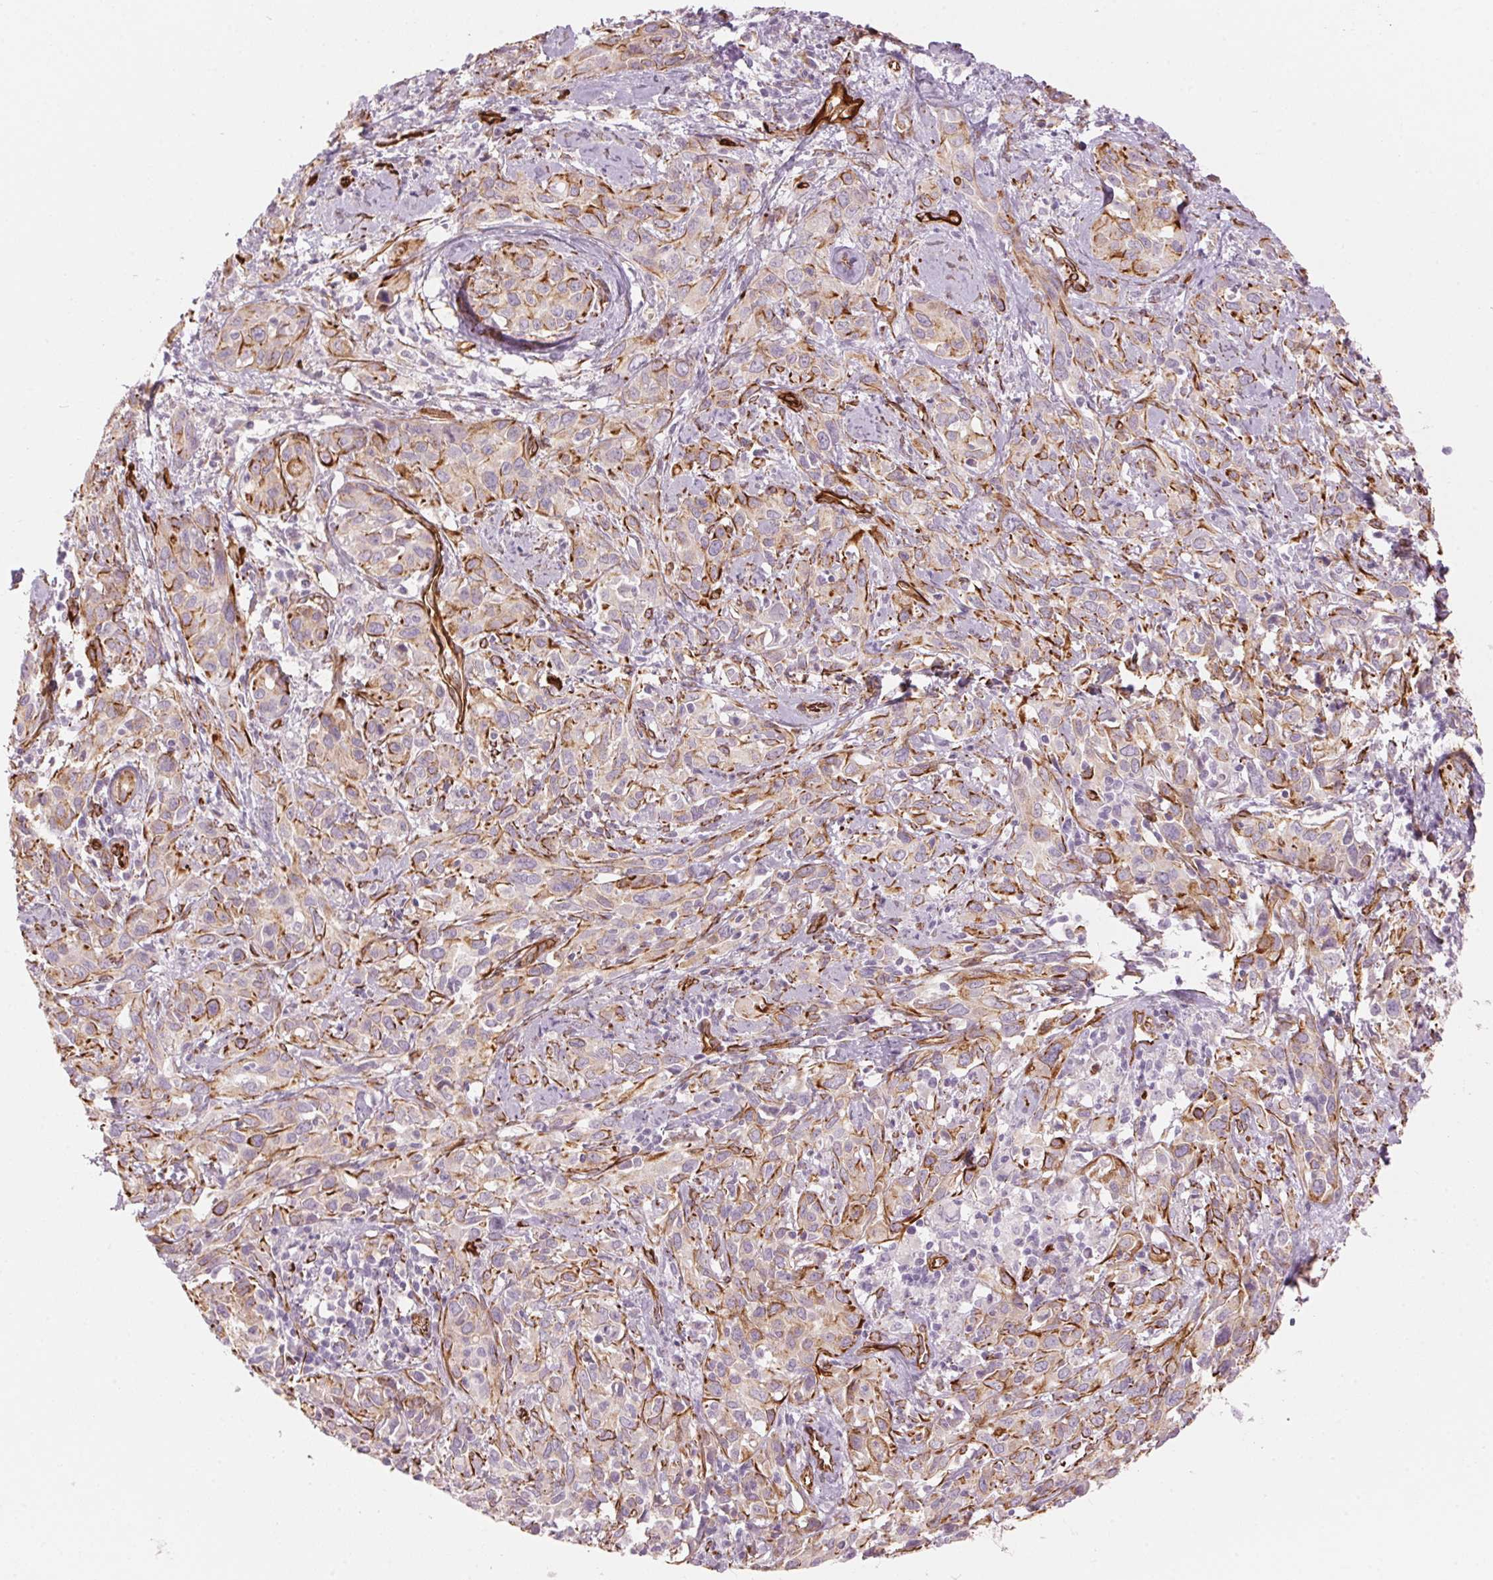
{"staining": {"intensity": "weak", "quantity": "<25%", "location": "cytoplasmic/membranous"}, "tissue": "cervical cancer", "cell_type": "Tumor cells", "image_type": "cancer", "snomed": [{"axis": "morphology", "description": "Normal tissue, NOS"}, {"axis": "morphology", "description": "Squamous cell carcinoma, NOS"}, {"axis": "topography", "description": "Cervix"}], "caption": "This is an immunohistochemistry photomicrograph of cervical cancer. There is no staining in tumor cells.", "gene": "CLPS", "patient": {"sex": "female", "age": 51}}